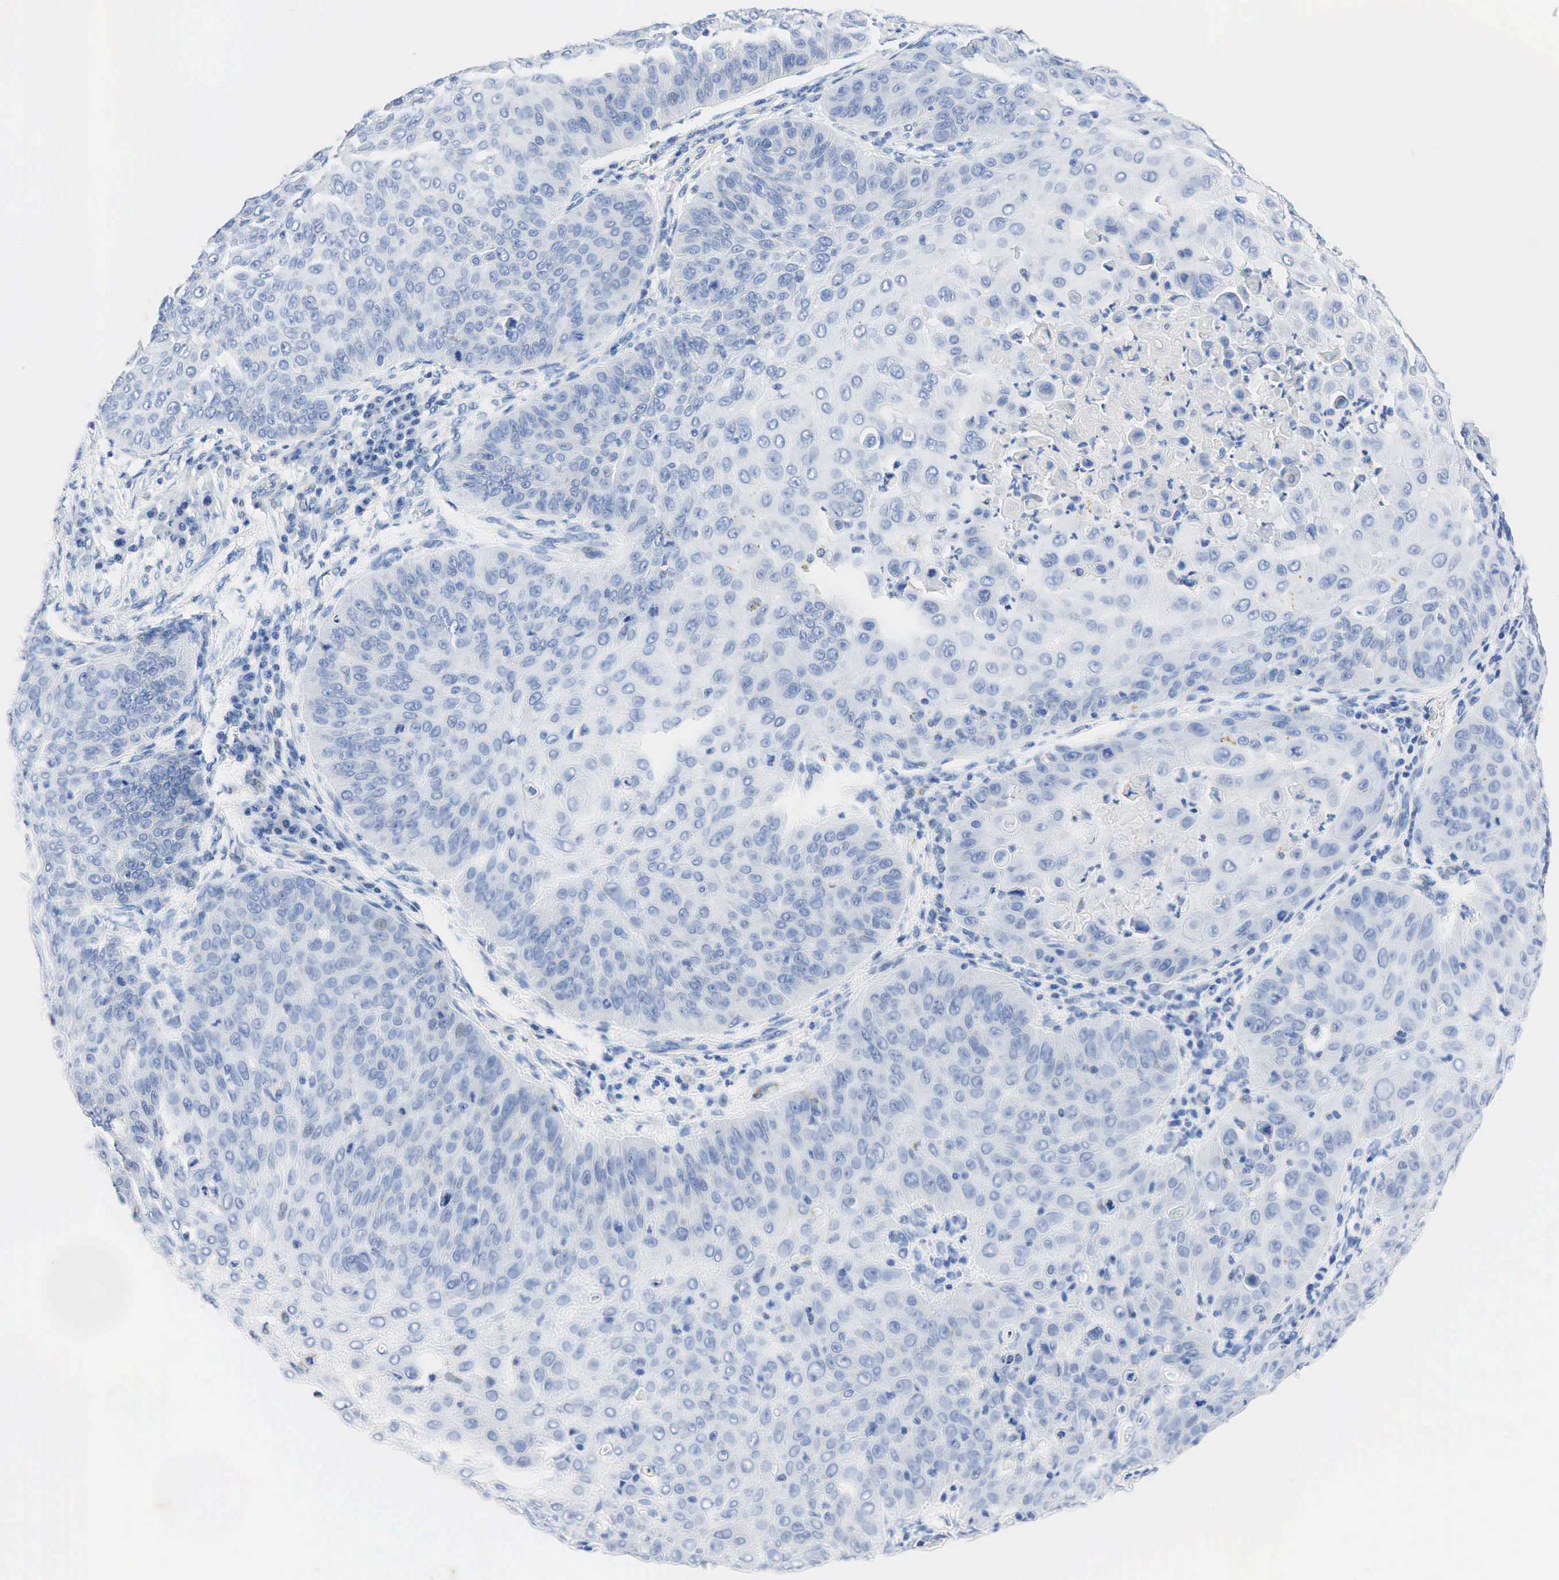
{"staining": {"intensity": "negative", "quantity": "none", "location": "none"}, "tissue": "skin cancer", "cell_type": "Tumor cells", "image_type": "cancer", "snomed": [{"axis": "morphology", "description": "Squamous cell carcinoma, NOS"}, {"axis": "topography", "description": "Skin"}], "caption": "Immunohistochemistry (IHC) image of human skin cancer (squamous cell carcinoma) stained for a protein (brown), which demonstrates no staining in tumor cells.", "gene": "SYP", "patient": {"sex": "male", "age": 82}}